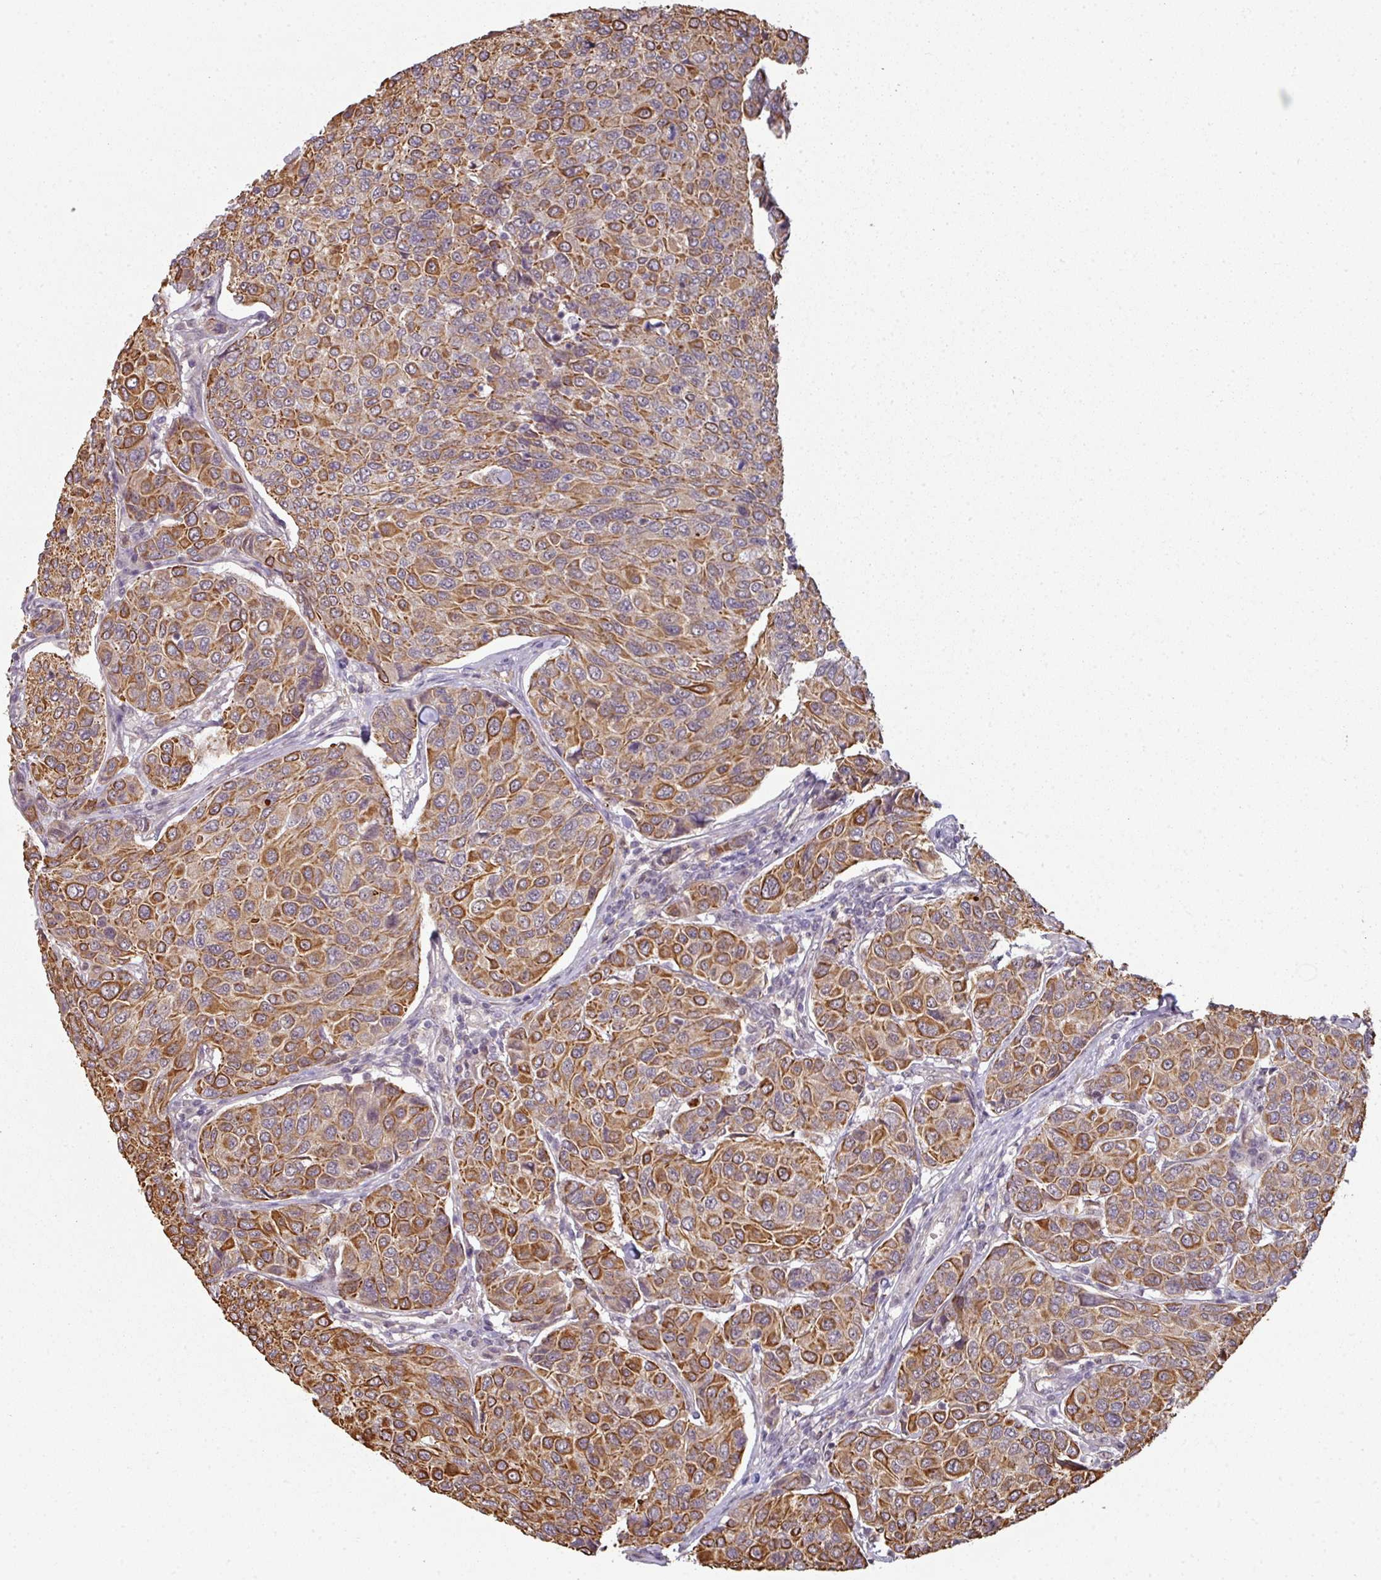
{"staining": {"intensity": "strong", "quantity": "25%-75%", "location": "cytoplasmic/membranous"}, "tissue": "breast cancer", "cell_type": "Tumor cells", "image_type": "cancer", "snomed": [{"axis": "morphology", "description": "Duct carcinoma"}, {"axis": "topography", "description": "Breast"}], "caption": "The photomicrograph shows a brown stain indicating the presence of a protein in the cytoplasmic/membranous of tumor cells in breast cancer (invasive ductal carcinoma).", "gene": "GTF2H3", "patient": {"sex": "female", "age": 55}}